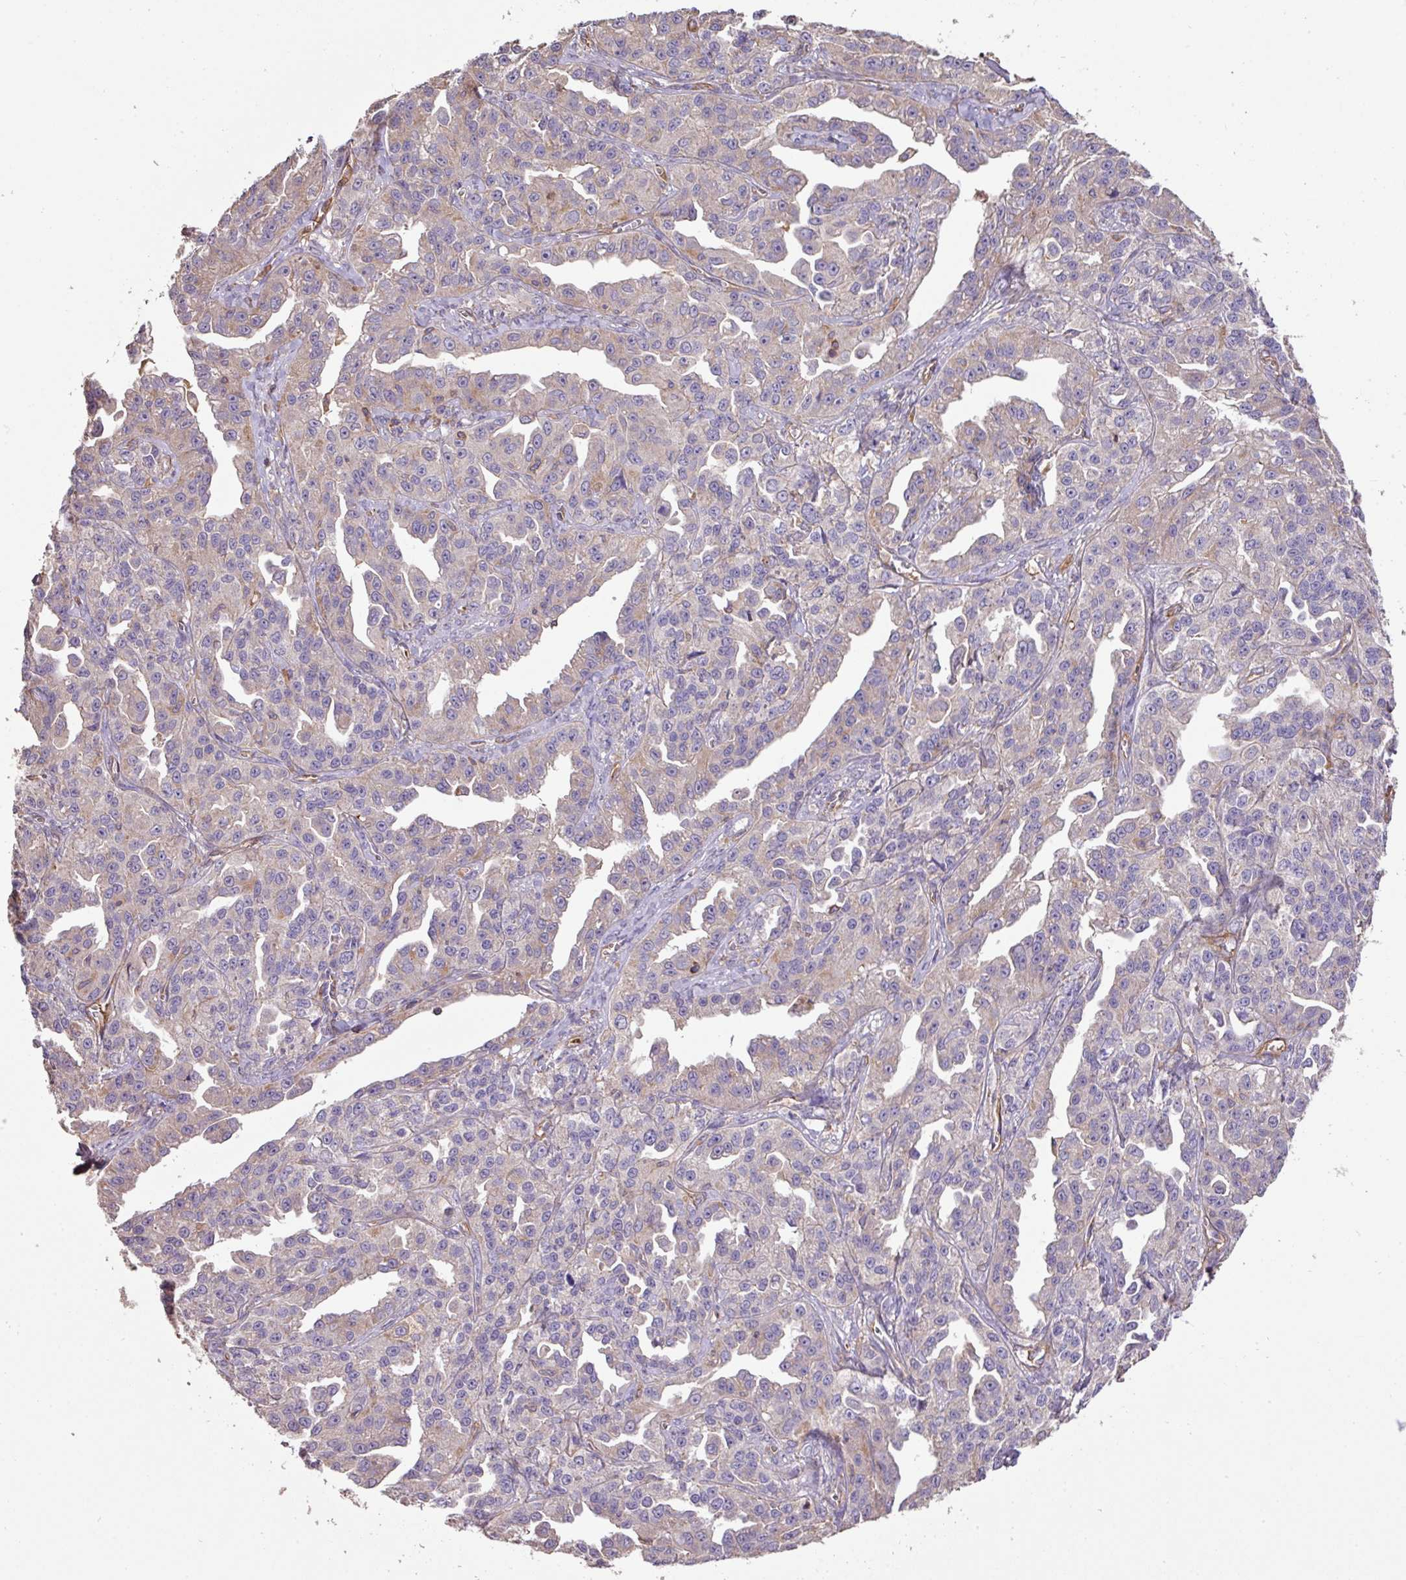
{"staining": {"intensity": "negative", "quantity": "none", "location": "none"}, "tissue": "ovarian cancer", "cell_type": "Tumor cells", "image_type": "cancer", "snomed": [{"axis": "morphology", "description": "Cystadenocarcinoma, serous, NOS"}, {"axis": "topography", "description": "Ovary"}], "caption": "High power microscopy histopathology image of an immunohistochemistry (IHC) photomicrograph of ovarian cancer, revealing no significant expression in tumor cells. The staining was performed using DAB to visualize the protein expression in brown, while the nuclei were stained in blue with hematoxylin (Magnification: 20x).", "gene": "CALML4", "patient": {"sex": "female", "age": 75}}